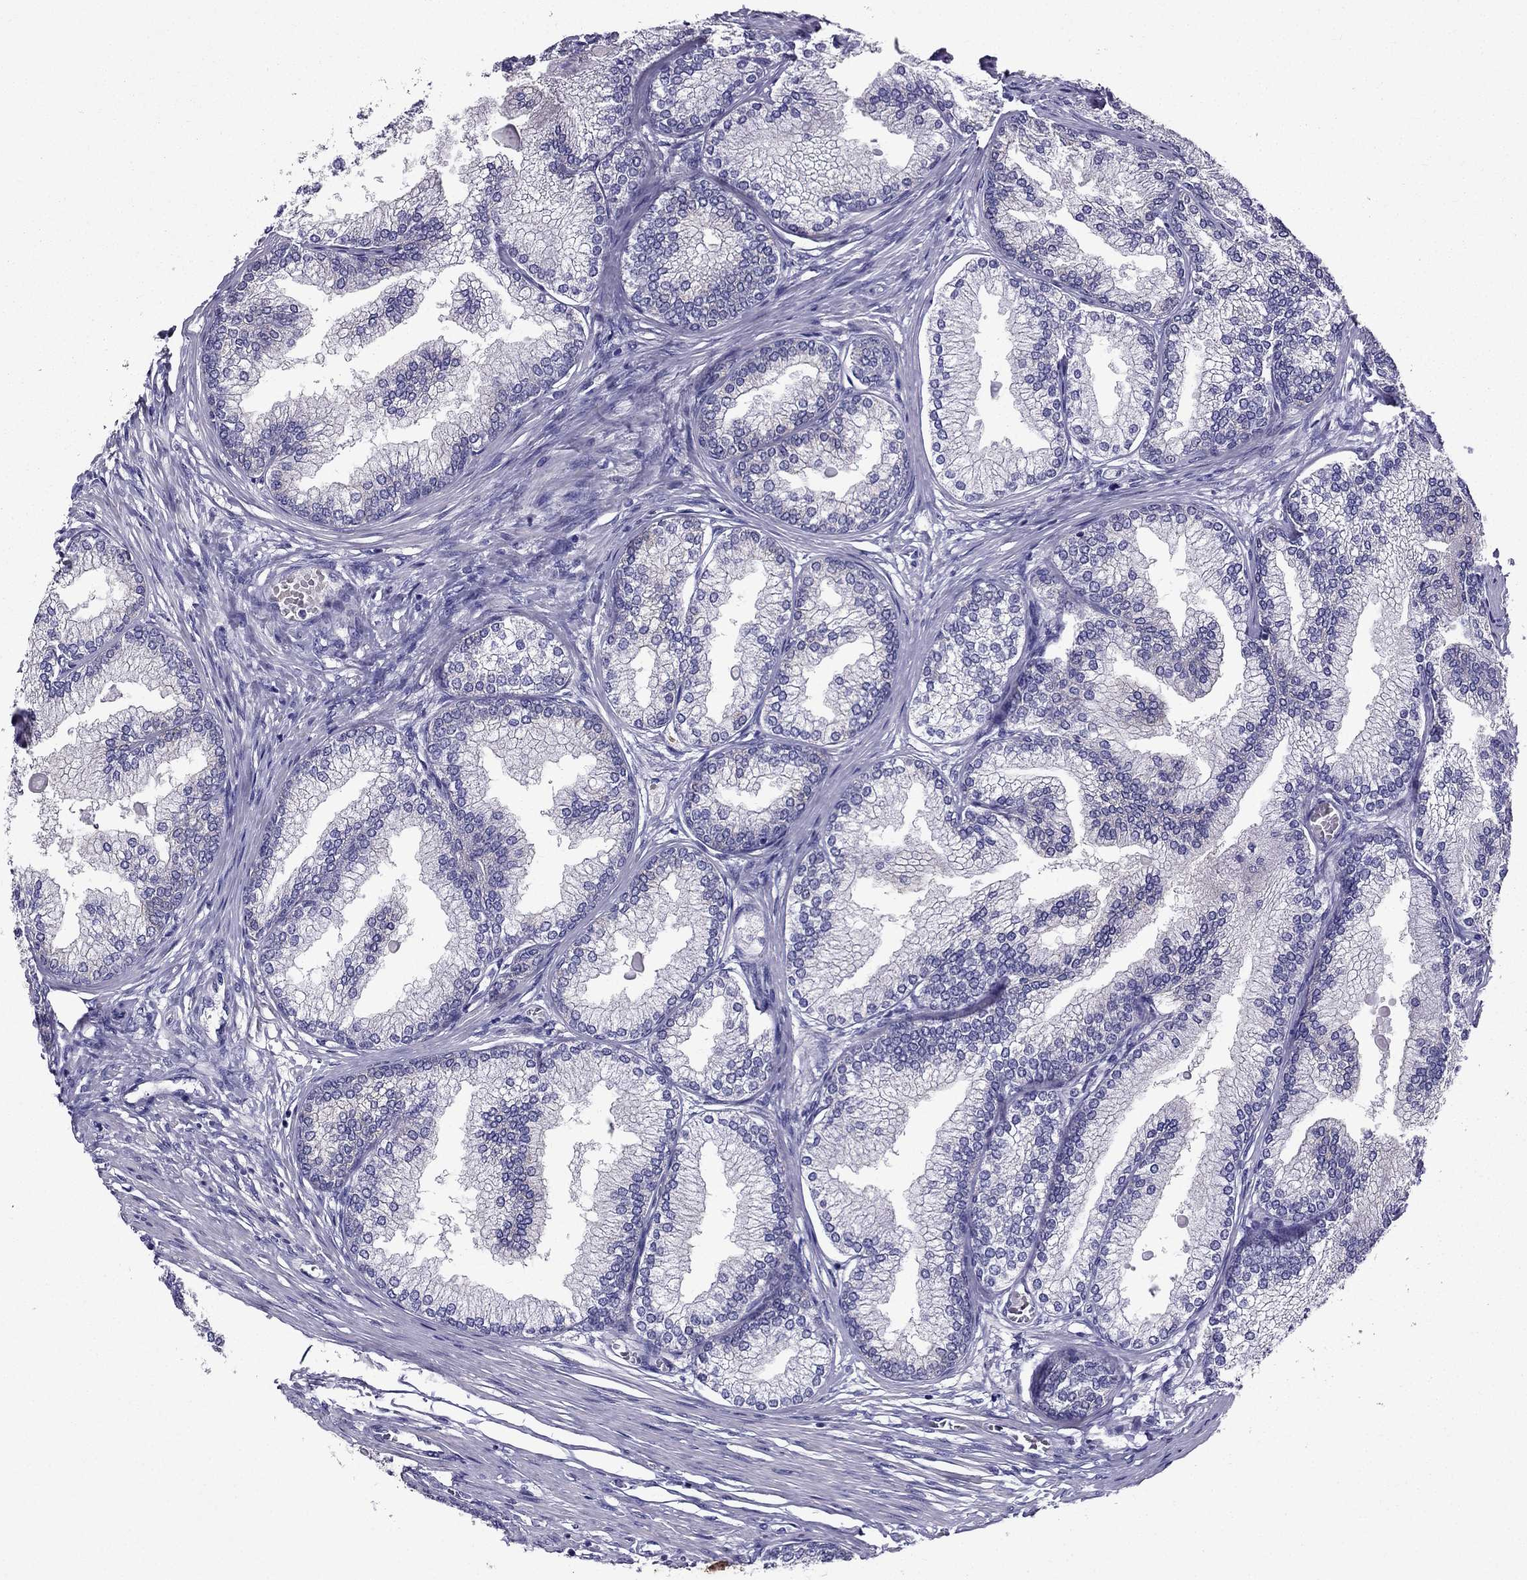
{"staining": {"intensity": "negative", "quantity": "none", "location": "none"}, "tissue": "prostate", "cell_type": "Glandular cells", "image_type": "normal", "snomed": [{"axis": "morphology", "description": "Normal tissue, NOS"}, {"axis": "topography", "description": "Prostate"}], "caption": "DAB (3,3'-diaminobenzidine) immunohistochemical staining of benign prostate exhibits no significant expression in glandular cells.", "gene": "AAK1", "patient": {"sex": "male", "age": 72}}